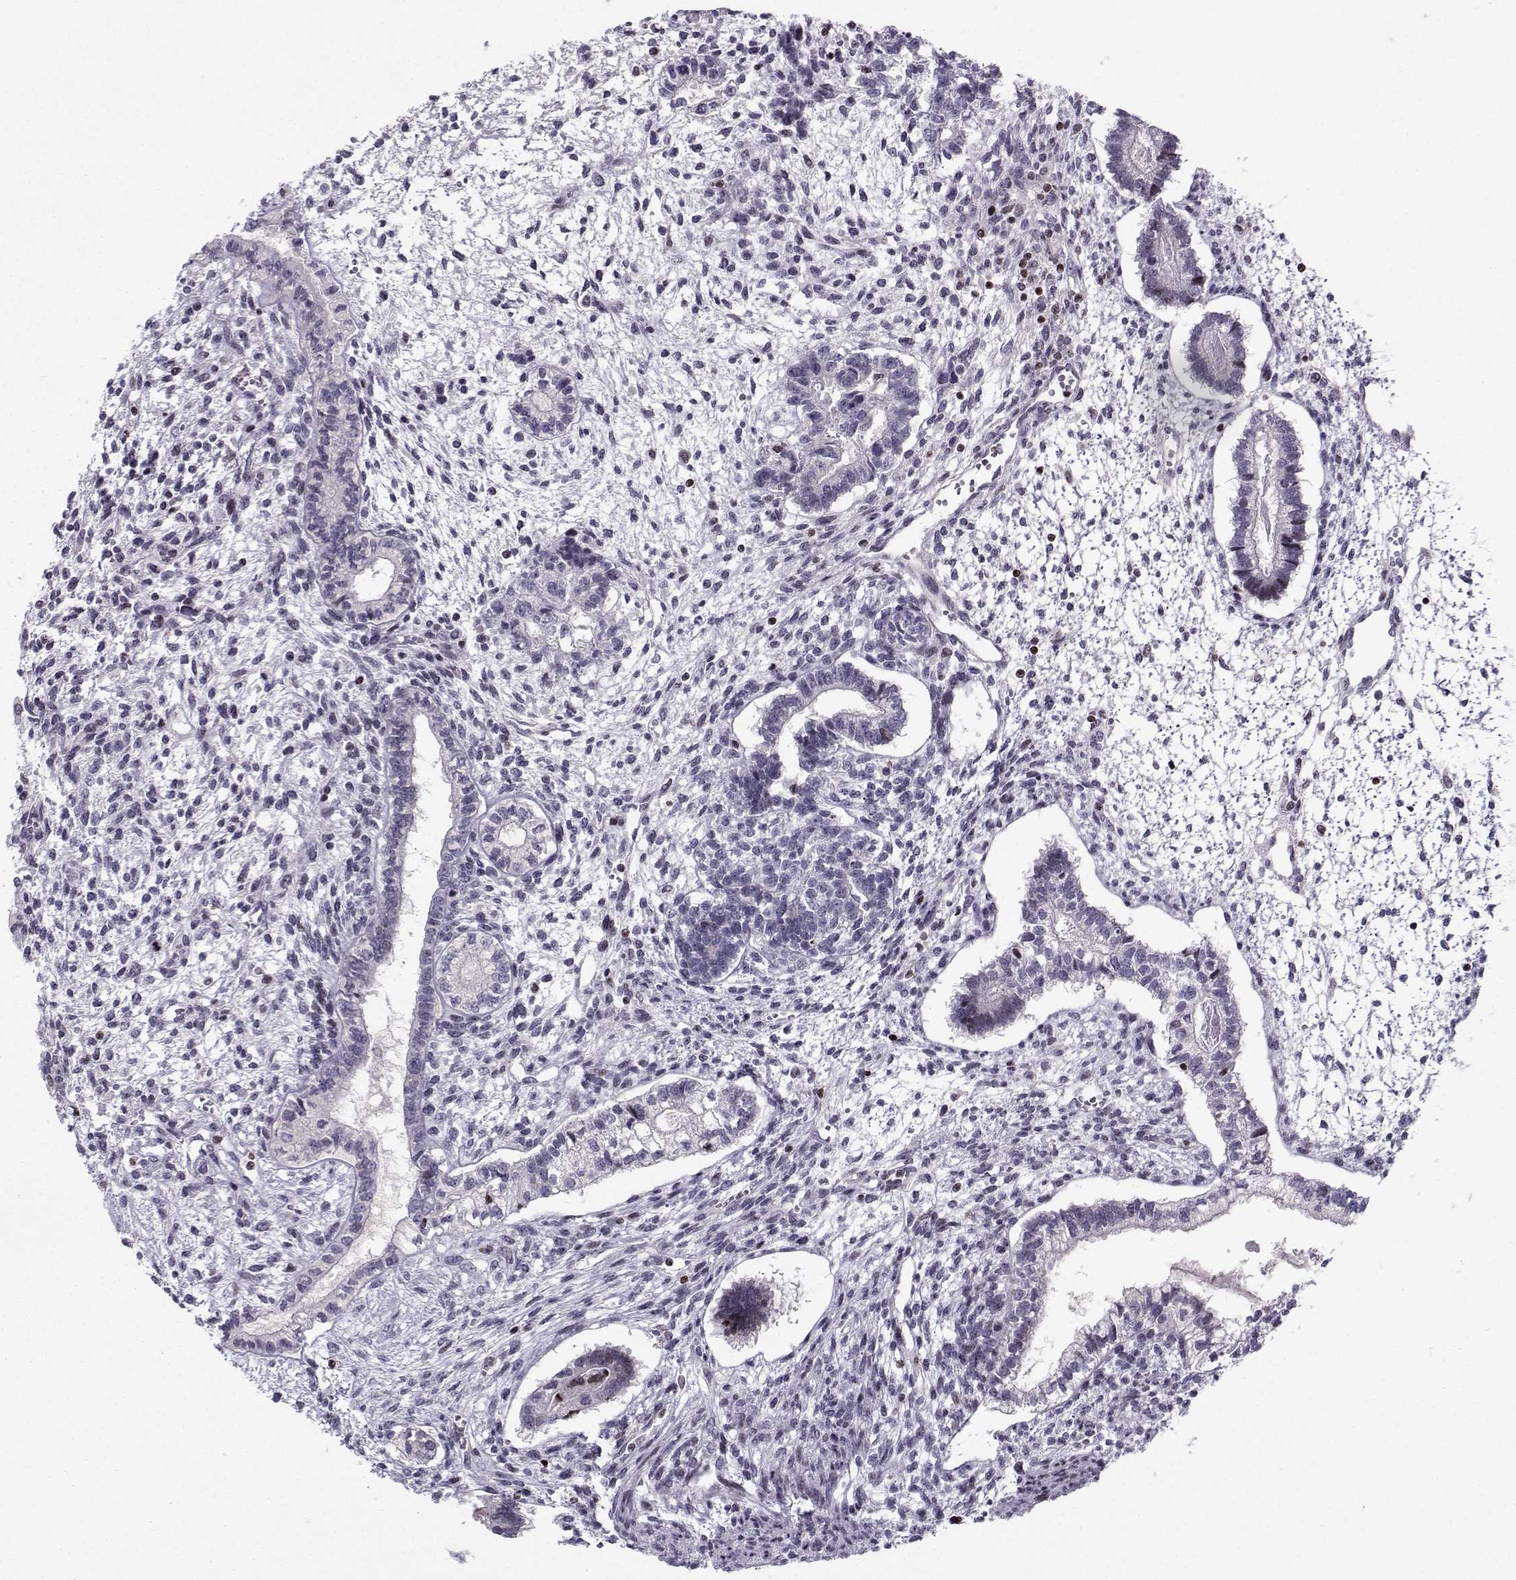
{"staining": {"intensity": "negative", "quantity": "none", "location": "none"}, "tissue": "testis cancer", "cell_type": "Tumor cells", "image_type": "cancer", "snomed": [{"axis": "morphology", "description": "Carcinoma, Embryonal, NOS"}, {"axis": "topography", "description": "Testis"}], "caption": "DAB (3,3'-diaminobenzidine) immunohistochemical staining of human embryonal carcinoma (testis) displays no significant expression in tumor cells.", "gene": "ZNF19", "patient": {"sex": "male", "age": 37}}